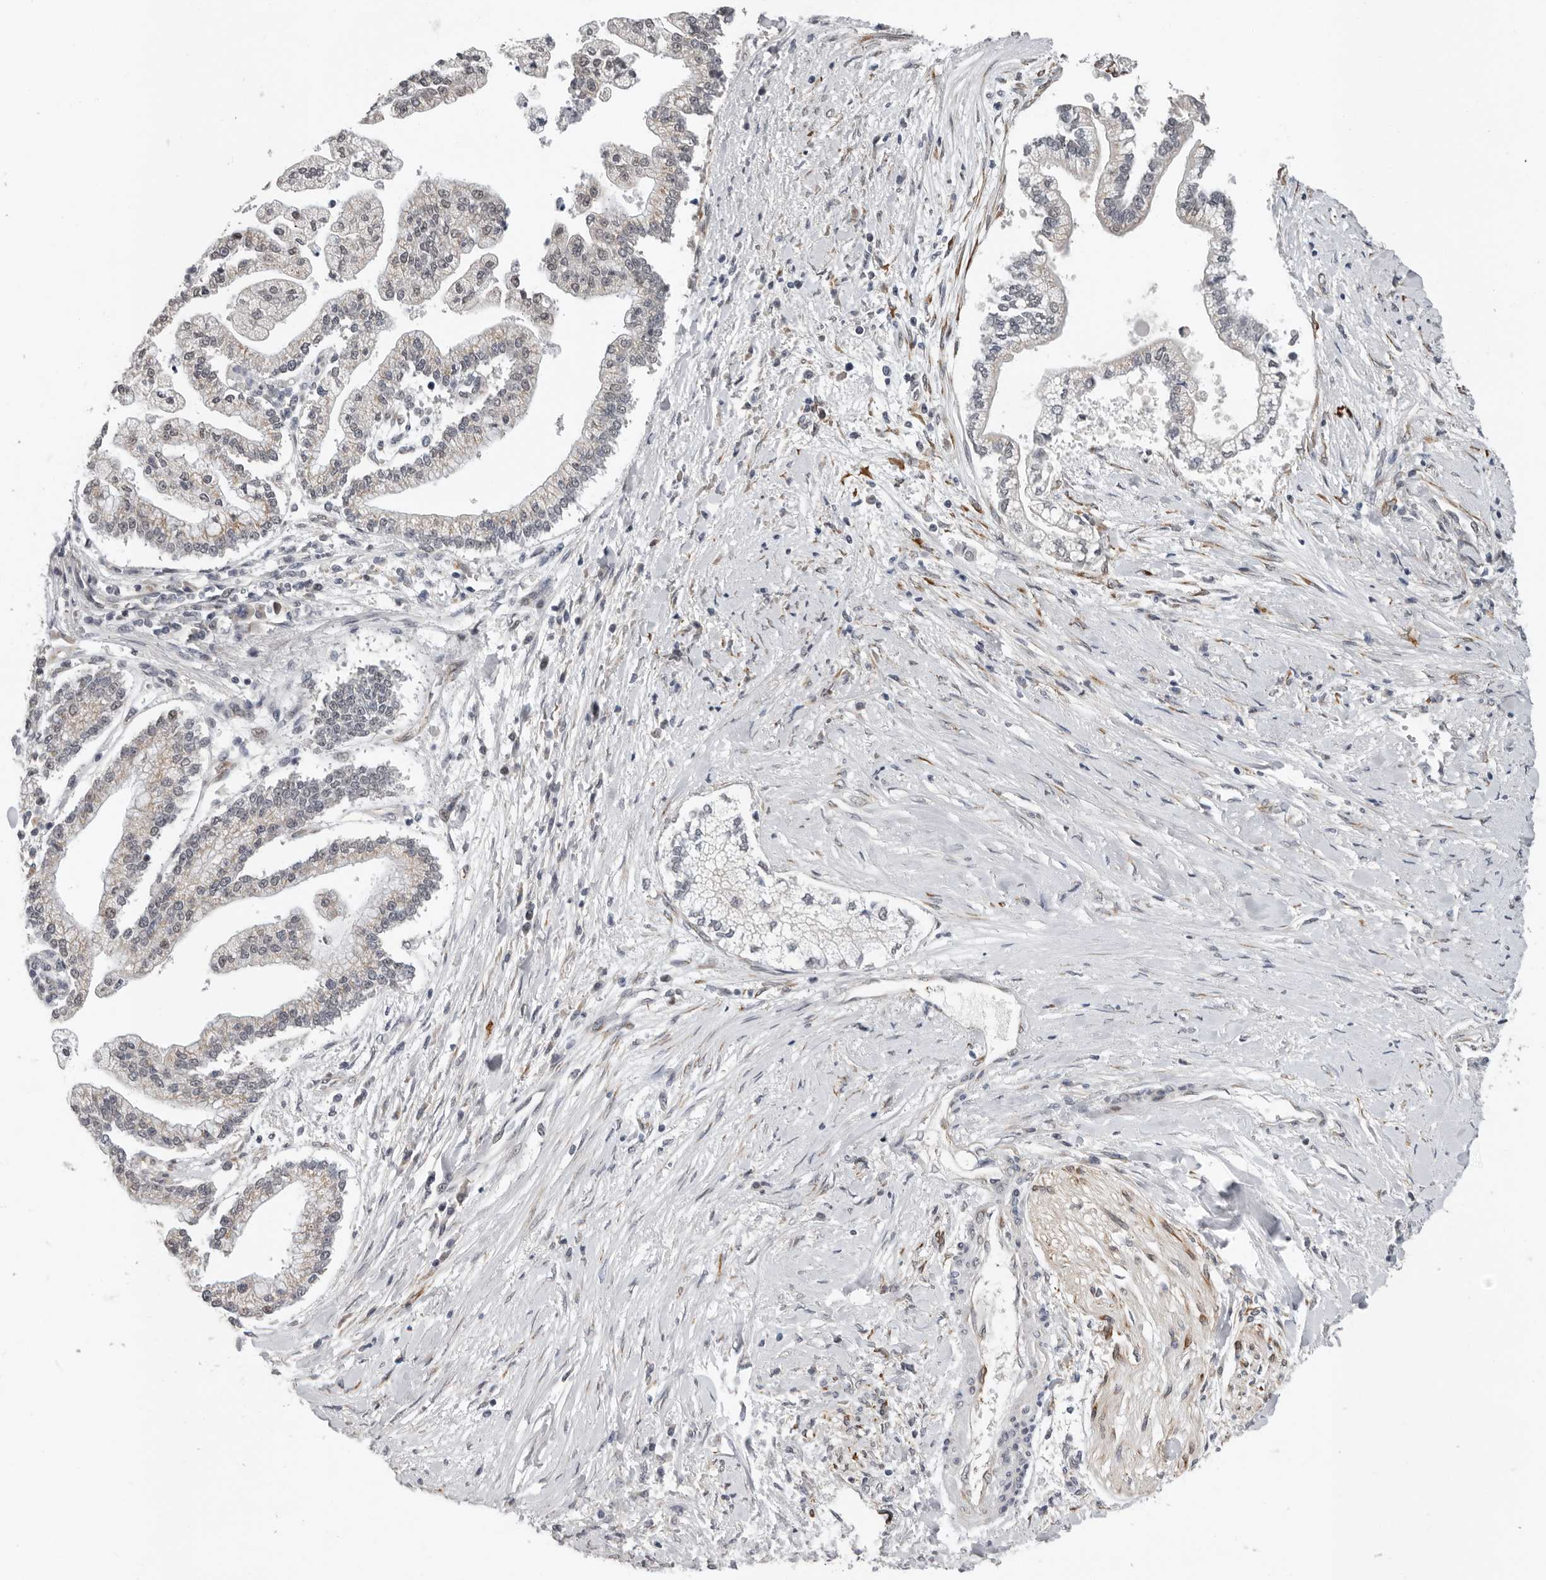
{"staining": {"intensity": "negative", "quantity": "none", "location": "none"}, "tissue": "liver cancer", "cell_type": "Tumor cells", "image_type": "cancer", "snomed": [{"axis": "morphology", "description": "Cholangiocarcinoma"}, {"axis": "topography", "description": "Liver"}], "caption": "A photomicrograph of cholangiocarcinoma (liver) stained for a protein demonstrates no brown staining in tumor cells. (DAB IHC visualized using brightfield microscopy, high magnification).", "gene": "RALGPS2", "patient": {"sex": "male", "age": 50}}